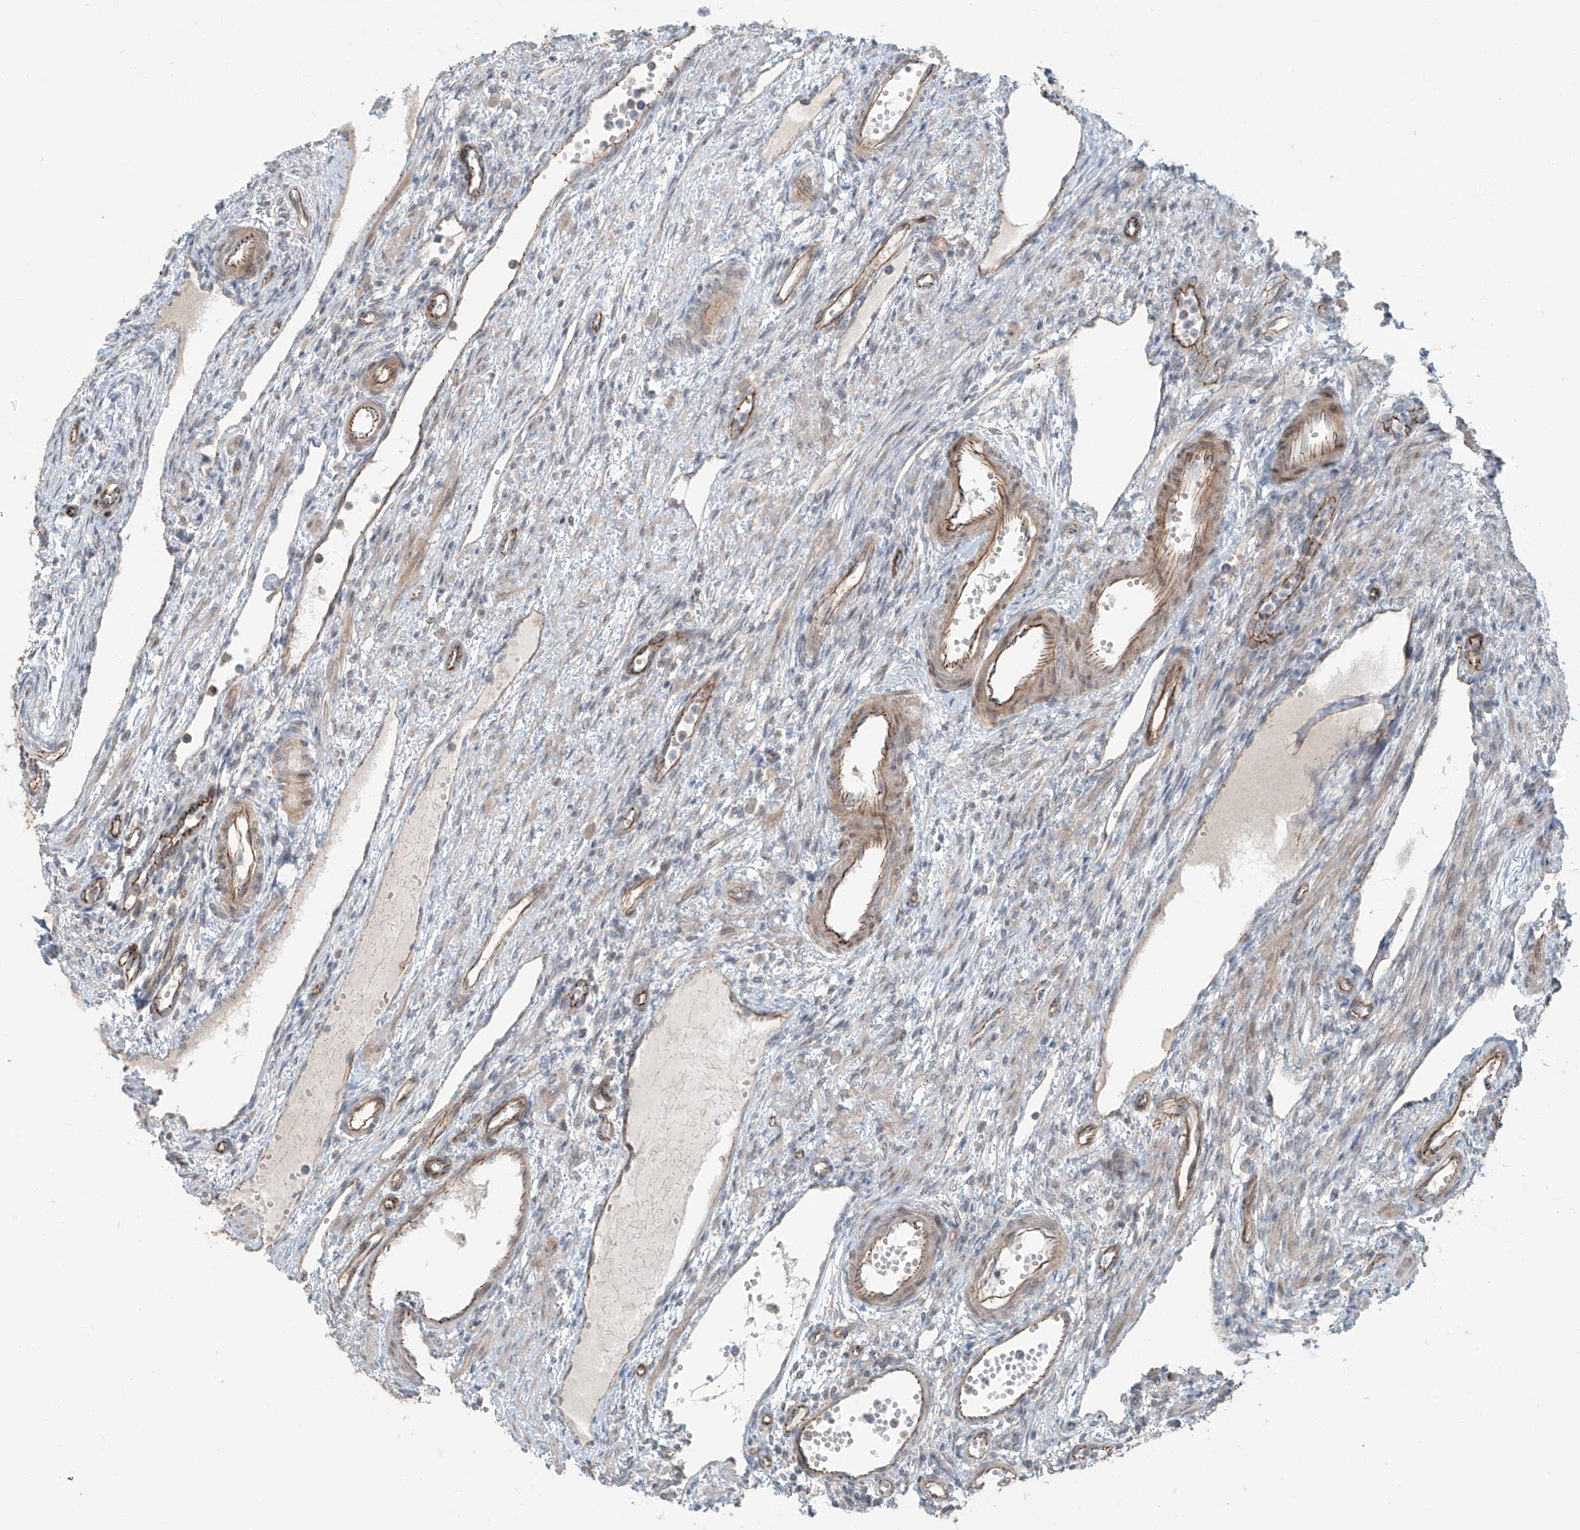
{"staining": {"intensity": "negative", "quantity": "none", "location": "none"}, "tissue": "ovary", "cell_type": "Ovarian stroma cells", "image_type": "normal", "snomed": [{"axis": "morphology", "description": "Normal tissue, NOS"}, {"axis": "morphology", "description": "Cyst, NOS"}, {"axis": "topography", "description": "Ovary"}], "caption": "Immunohistochemistry micrograph of normal ovary stained for a protein (brown), which demonstrates no staining in ovarian stroma cells.", "gene": "ZNF16", "patient": {"sex": "female", "age": 33}}